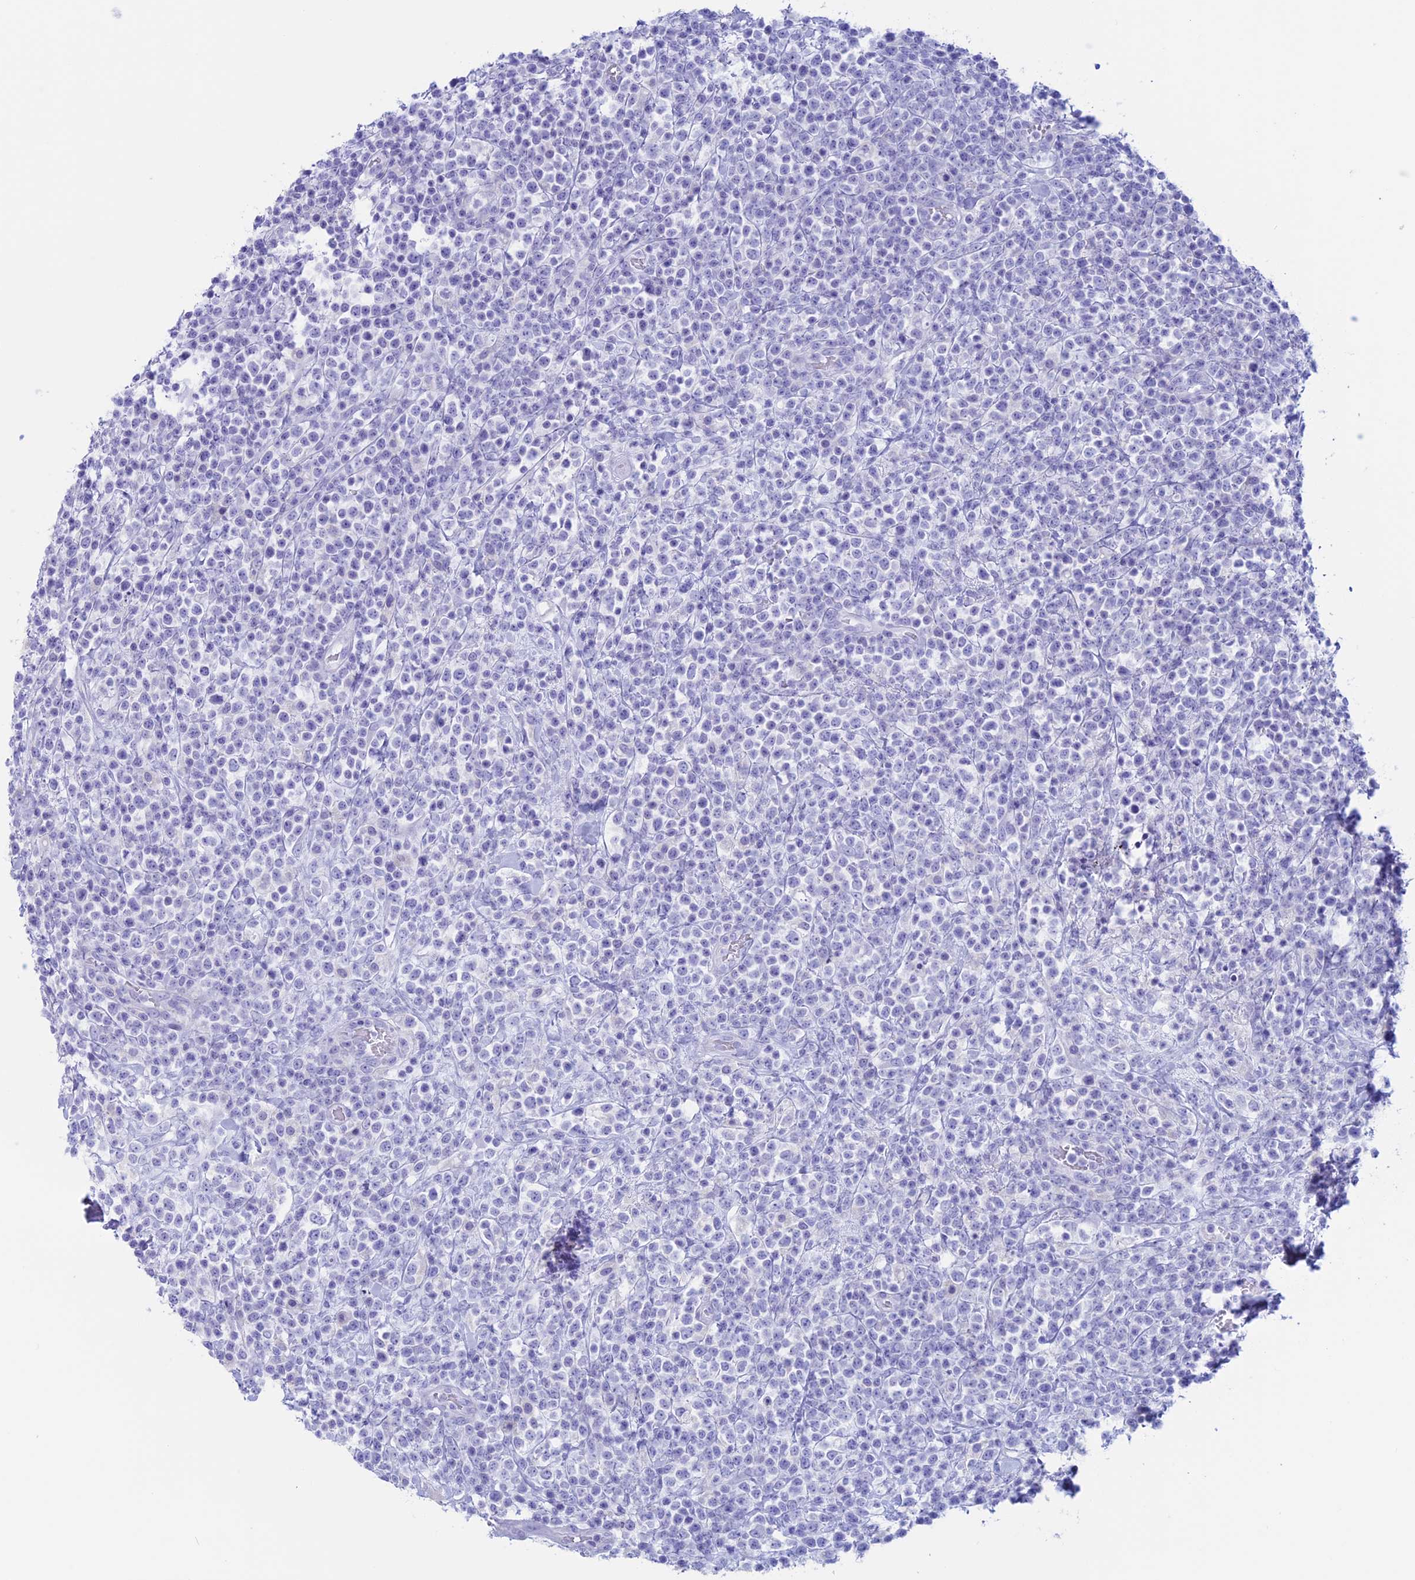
{"staining": {"intensity": "negative", "quantity": "none", "location": "none"}, "tissue": "lymphoma", "cell_type": "Tumor cells", "image_type": "cancer", "snomed": [{"axis": "morphology", "description": "Malignant lymphoma, non-Hodgkin's type, High grade"}, {"axis": "topography", "description": "Colon"}], "caption": "A high-resolution image shows IHC staining of high-grade malignant lymphoma, non-Hodgkin's type, which displays no significant positivity in tumor cells.", "gene": "RP1", "patient": {"sex": "female", "age": 53}}